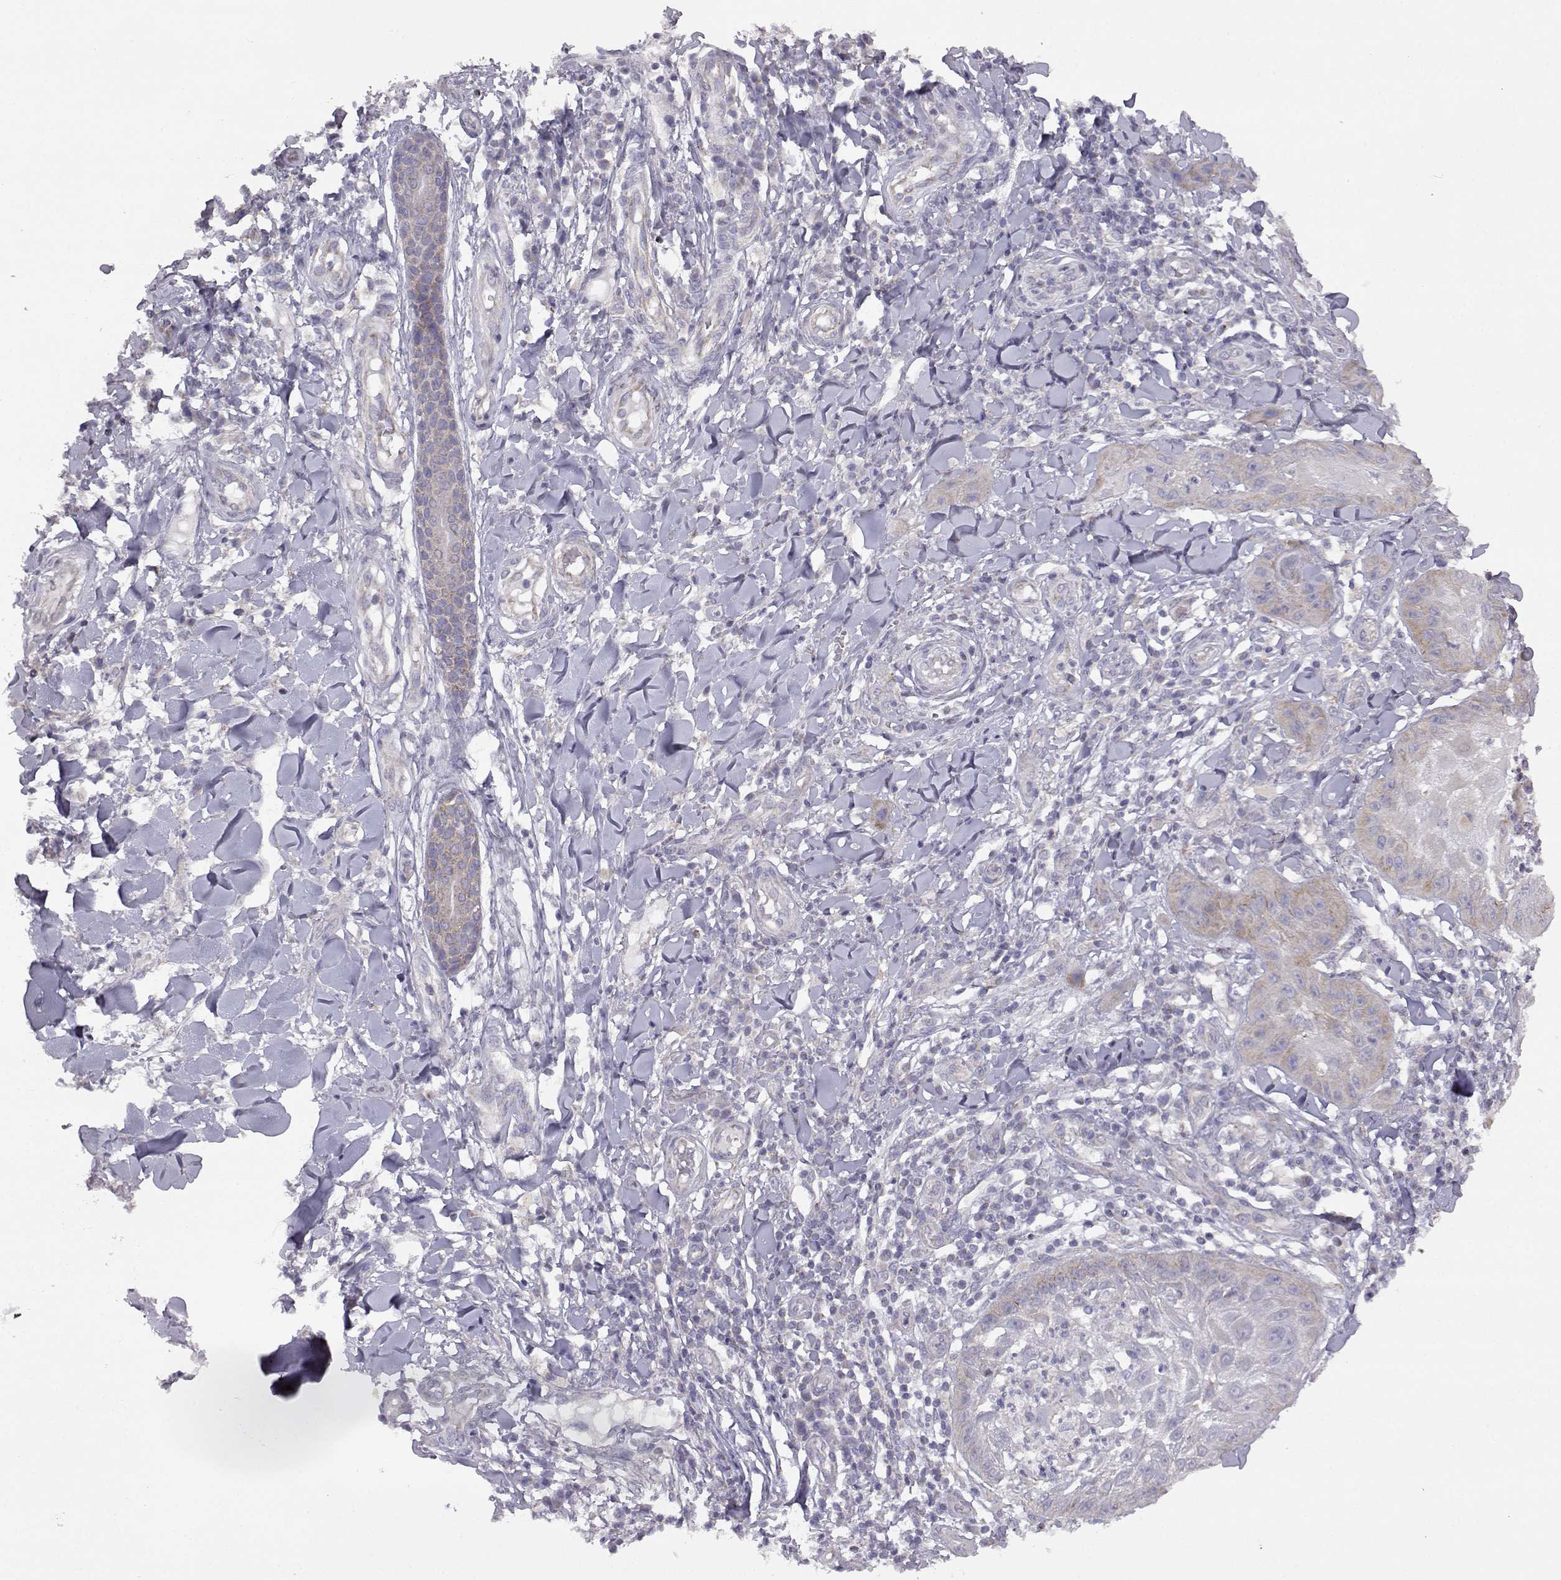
{"staining": {"intensity": "weak", "quantity": "<25%", "location": "cytoplasmic/membranous"}, "tissue": "skin cancer", "cell_type": "Tumor cells", "image_type": "cancer", "snomed": [{"axis": "morphology", "description": "Squamous cell carcinoma, NOS"}, {"axis": "topography", "description": "Skin"}], "caption": "This is a image of immunohistochemistry staining of skin cancer, which shows no staining in tumor cells.", "gene": "DDC", "patient": {"sex": "male", "age": 70}}